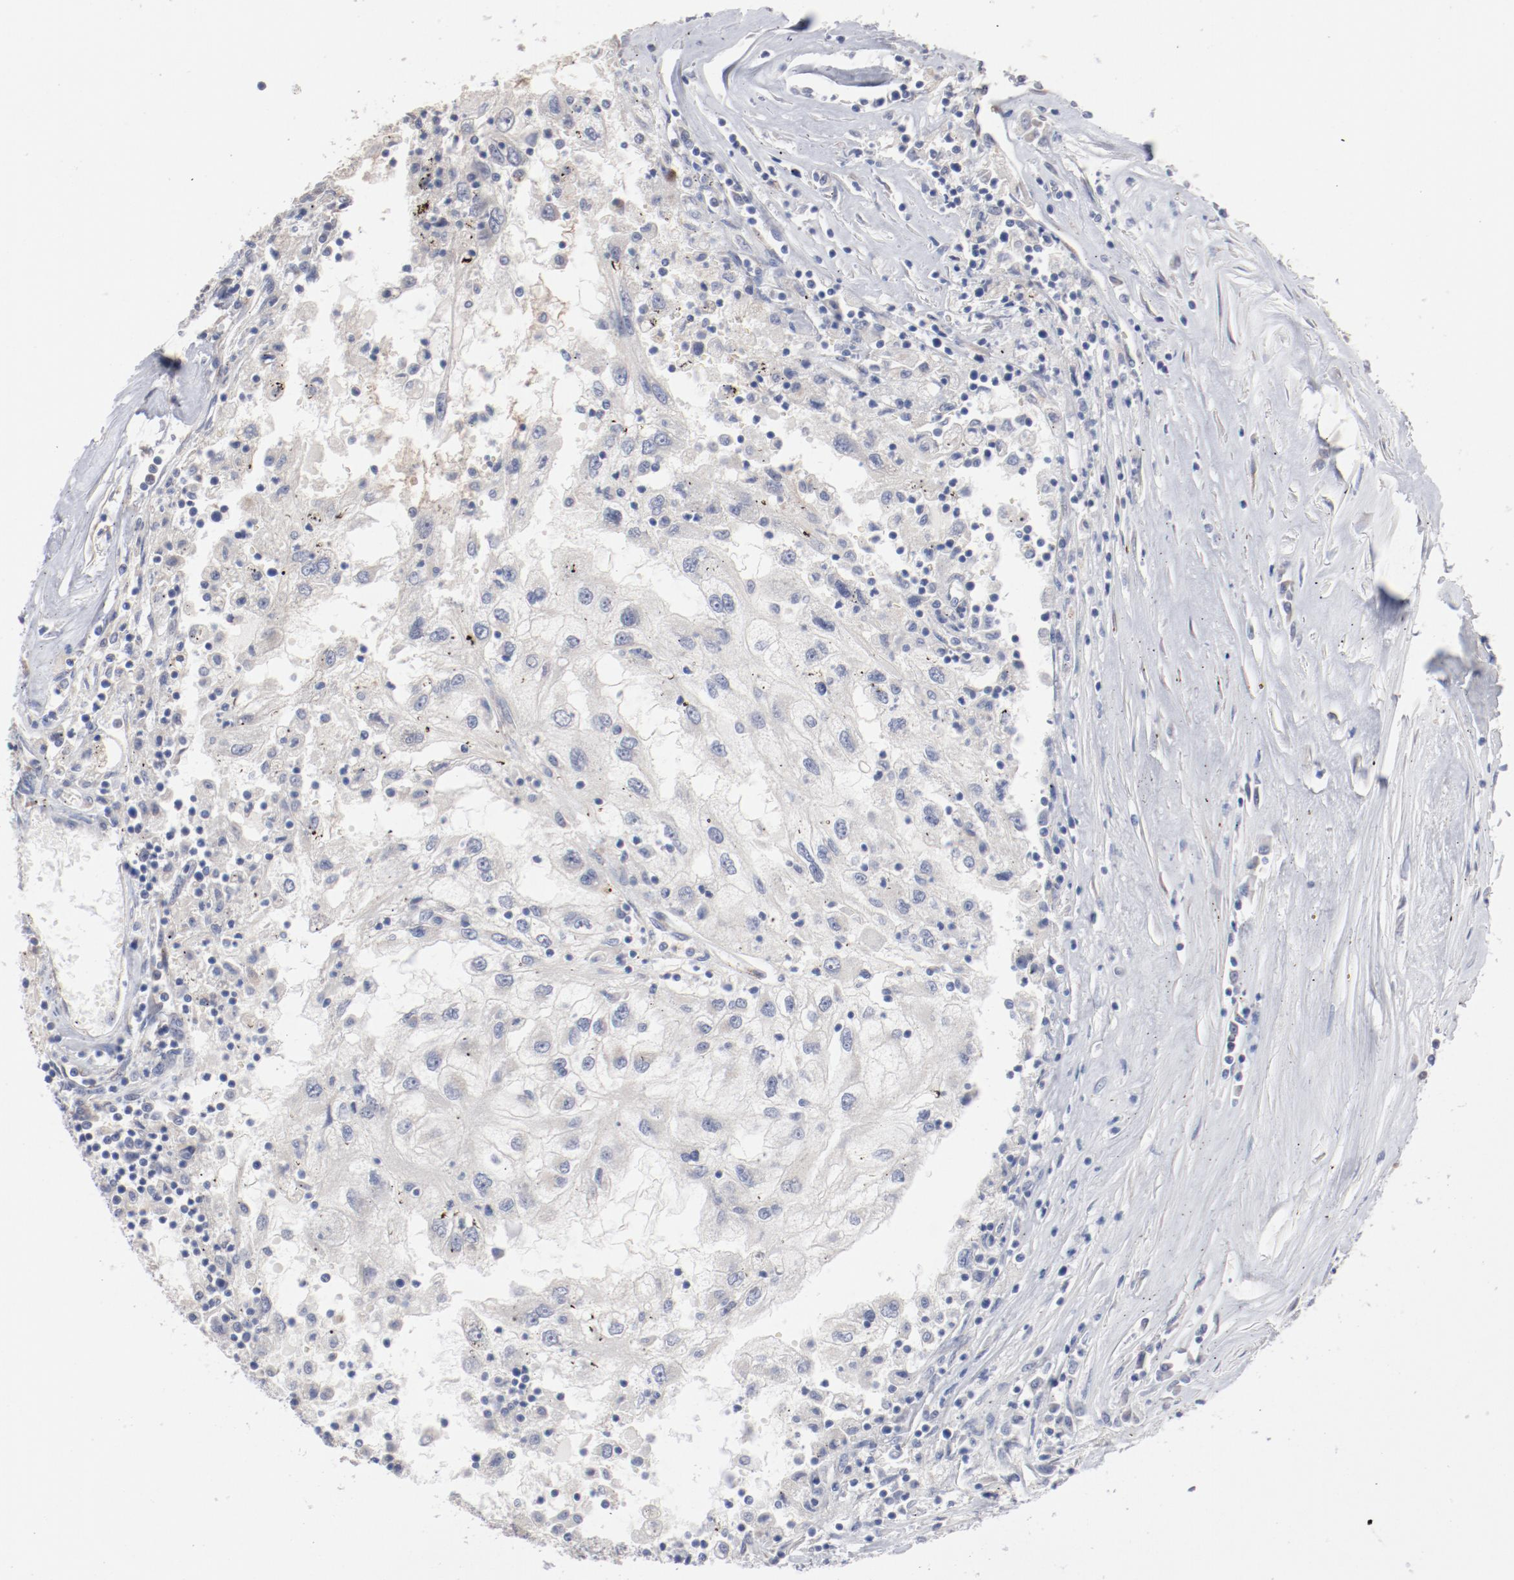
{"staining": {"intensity": "negative", "quantity": "none", "location": "none"}, "tissue": "renal cancer", "cell_type": "Tumor cells", "image_type": "cancer", "snomed": [{"axis": "morphology", "description": "Normal tissue, NOS"}, {"axis": "morphology", "description": "Adenocarcinoma, NOS"}, {"axis": "topography", "description": "Kidney"}], "caption": "High magnification brightfield microscopy of renal adenocarcinoma stained with DAB (3,3'-diaminobenzidine) (brown) and counterstained with hematoxylin (blue): tumor cells show no significant expression. The staining is performed using DAB brown chromogen with nuclei counter-stained in using hematoxylin.", "gene": "AK7", "patient": {"sex": "male", "age": 71}}